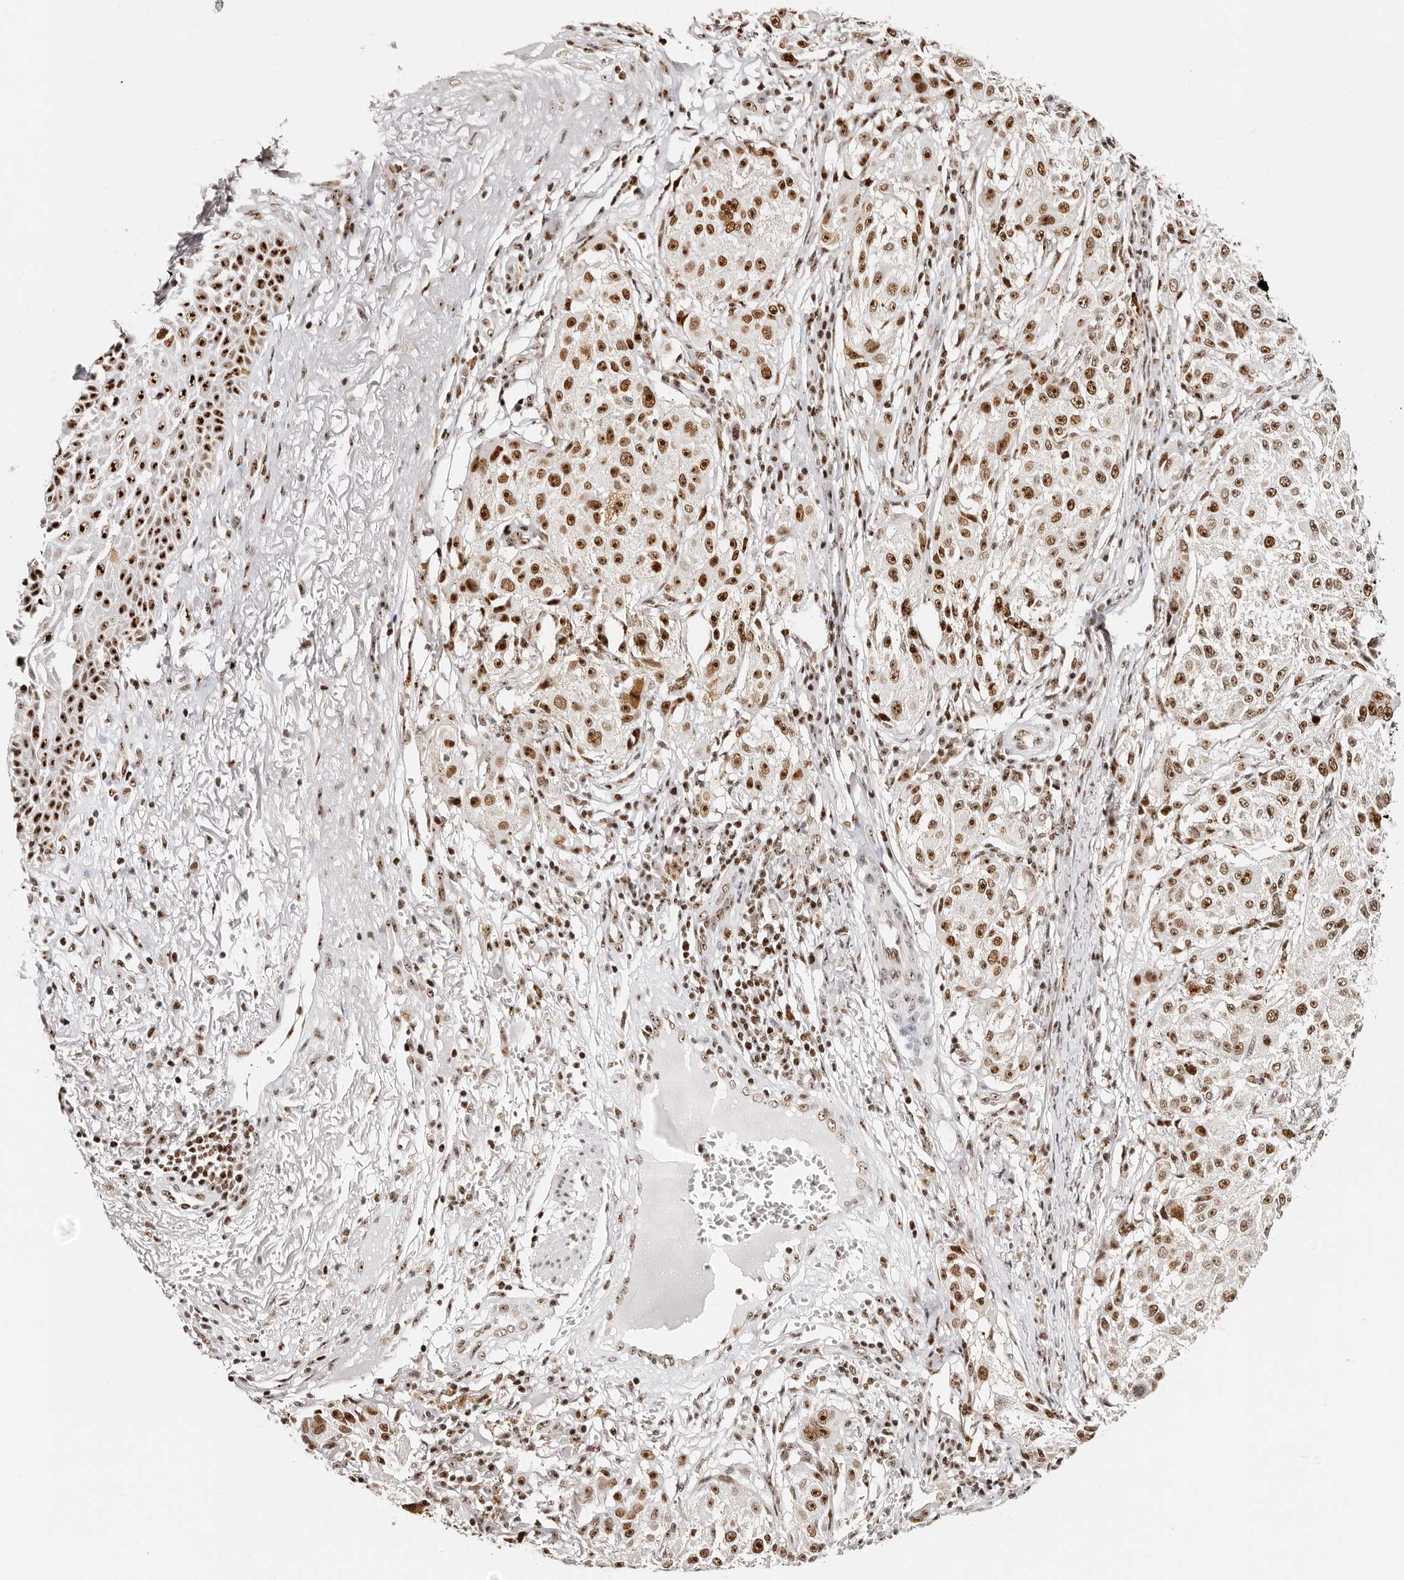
{"staining": {"intensity": "strong", "quantity": "25%-75%", "location": "nuclear"}, "tissue": "melanoma", "cell_type": "Tumor cells", "image_type": "cancer", "snomed": [{"axis": "morphology", "description": "Necrosis, NOS"}, {"axis": "morphology", "description": "Malignant melanoma, NOS"}, {"axis": "topography", "description": "Skin"}], "caption": "Immunohistochemistry of human malignant melanoma shows high levels of strong nuclear expression in approximately 25%-75% of tumor cells. The staining was performed using DAB to visualize the protein expression in brown, while the nuclei were stained in blue with hematoxylin (Magnification: 20x).", "gene": "IQGAP3", "patient": {"sex": "female", "age": 87}}